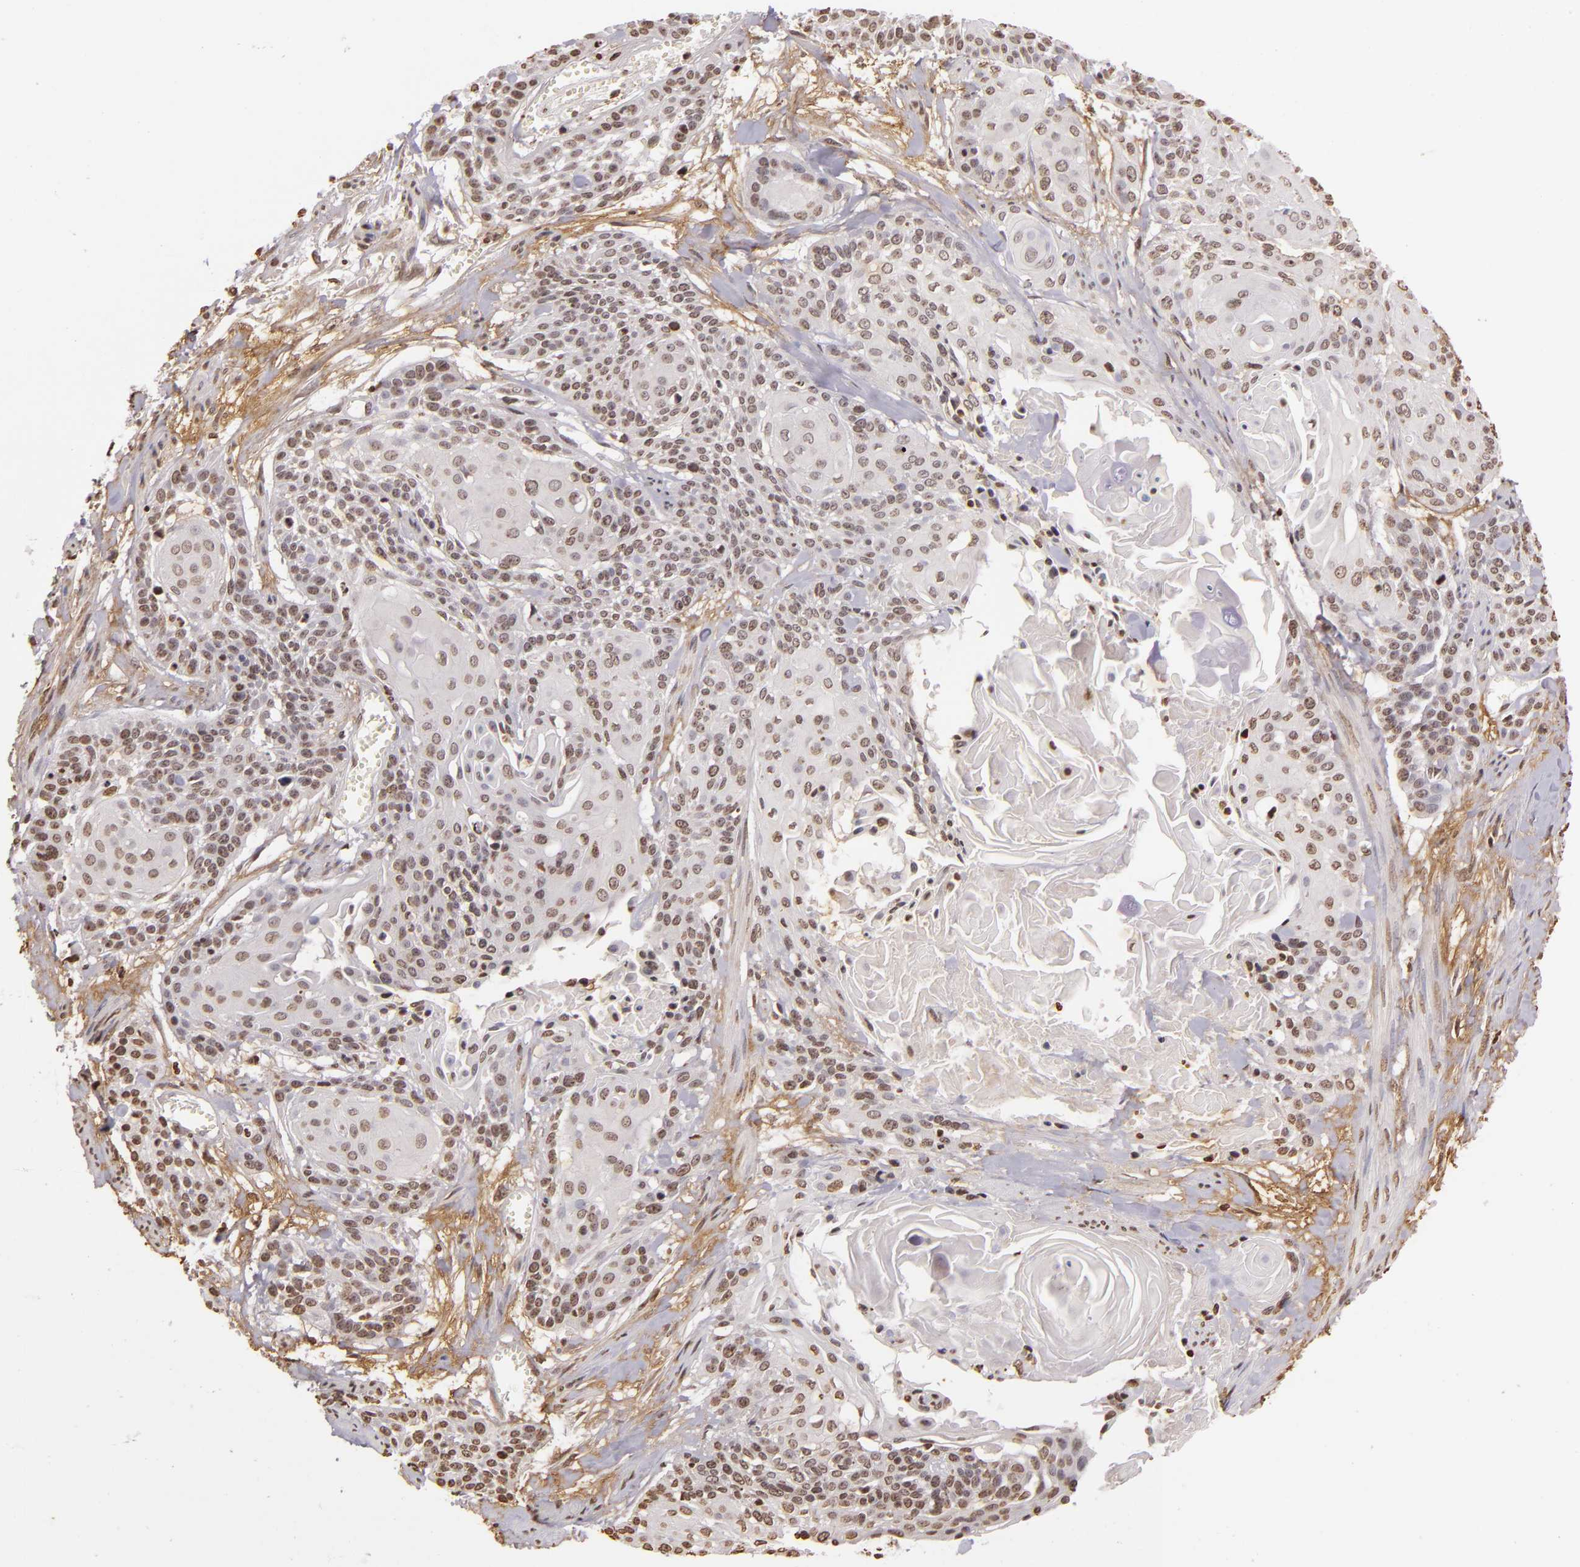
{"staining": {"intensity": "weak", "quantity": "25%-75%", "location": "nuclear"}, "tissue": "cervical cancer", "cell_type": "Tumor cells", "image_type": "cancer", "snomed": [{"axis": "morphology", "description": "Squamous cell carcinoma, NOS"}, {"axis": "topography", "description": "Cervix"}], "caption": "The photomicrograph demonstrates immunohistochemical staining of cervical cancer (squamous cell carcinoma). There is weak nuclear expression is seen in about 25%-75% of tumor cells.", "gene": "THRB", "patient": {"sex": "female", "age": 57}}